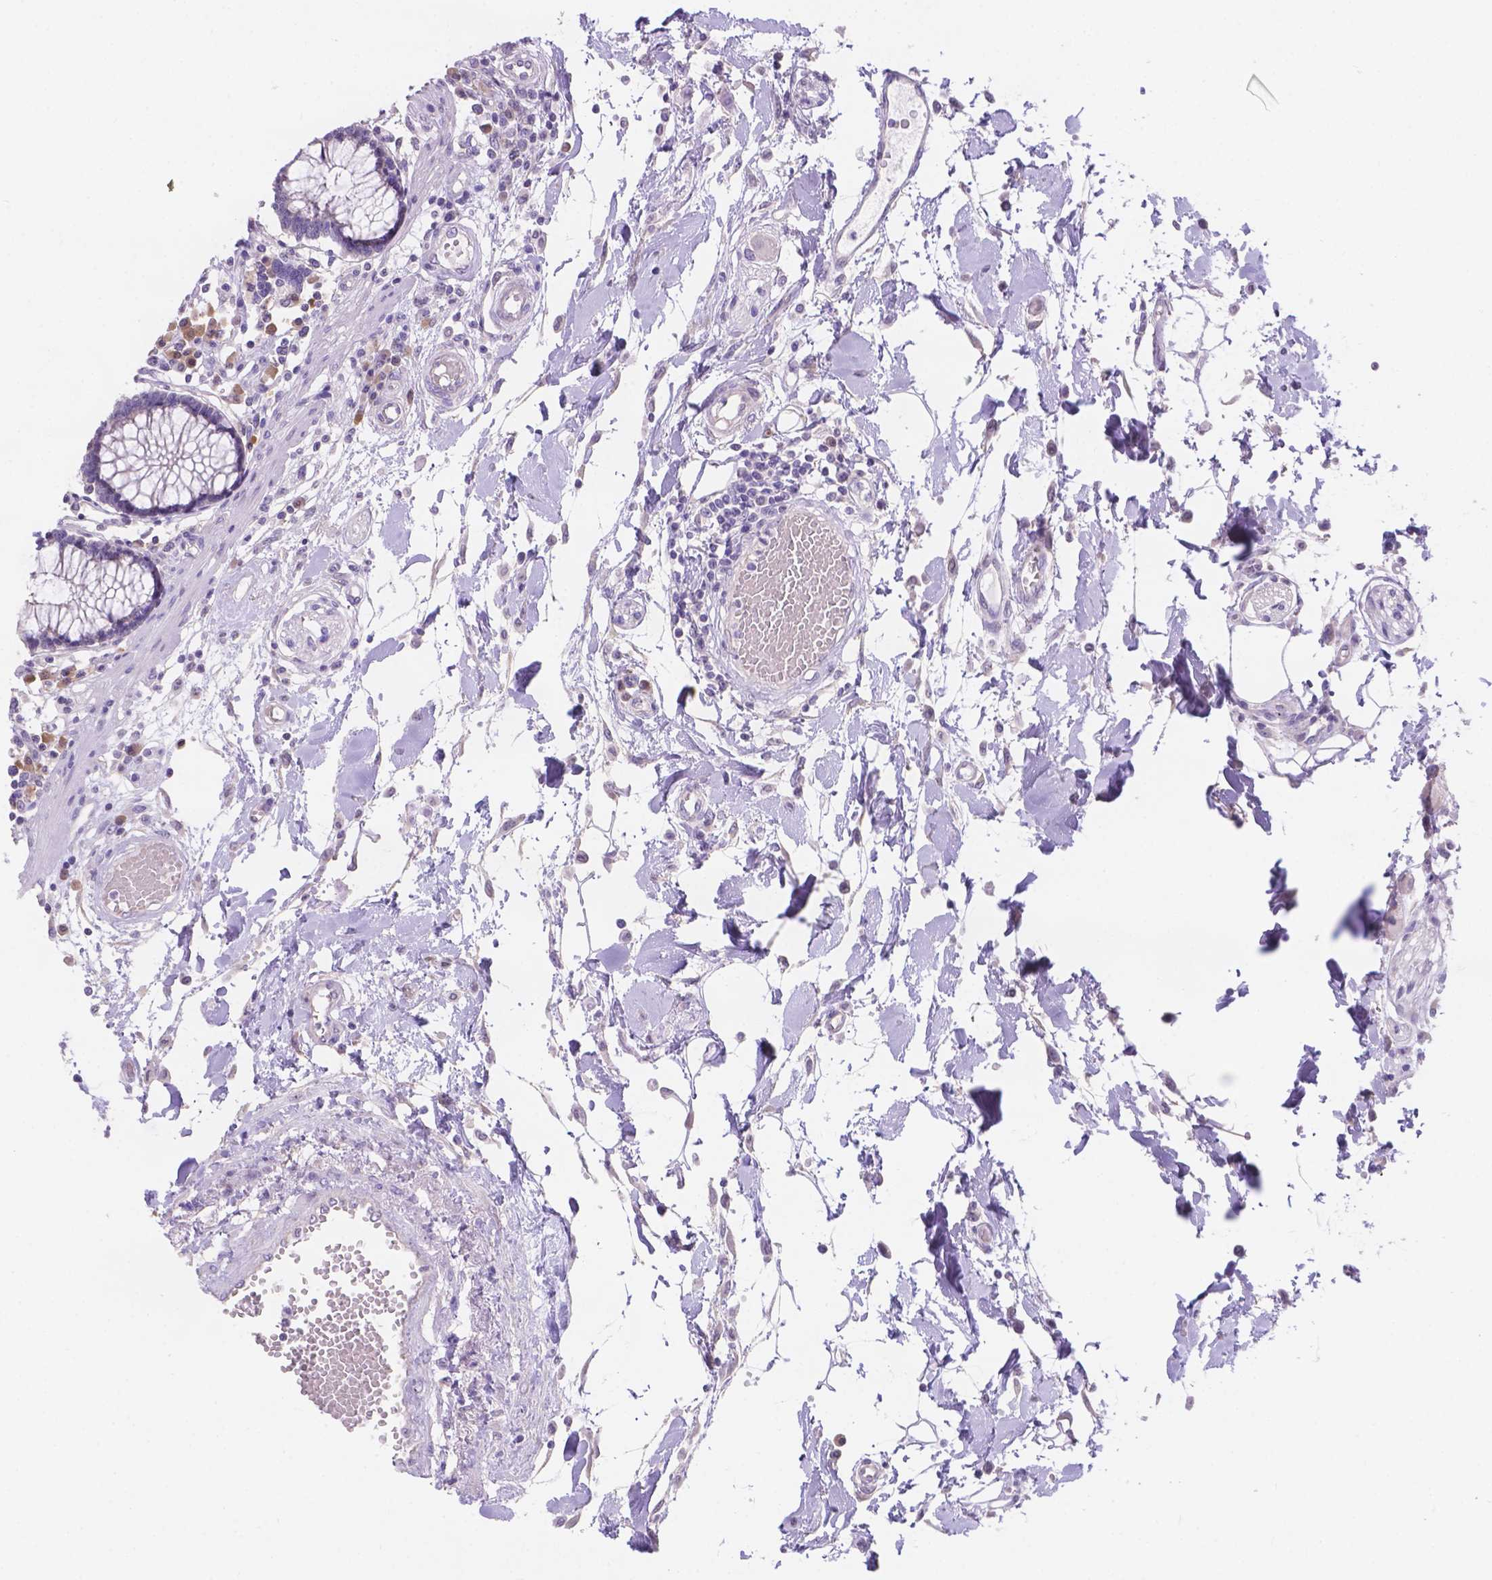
{"staining": {"intensity": "negative", "quantity": "none", "location": "none"}, "tissue": "colon", "cell_type": "Endothelial cells", "image_type": "normal", "snomed": [{"axis": "morphology", "description": "Normal tissue, NOS"}, {"axis": "morphology", "description": "Adenocarcinoma, NOS"}, {"axis": "topography", "description": "Colon"}], "caption": "Immunohistochemistry of benign human colon demonstrates no positivity in endothelial cells.", "gene": "CD96", "patient": {"sex": "male", "age": 83}}